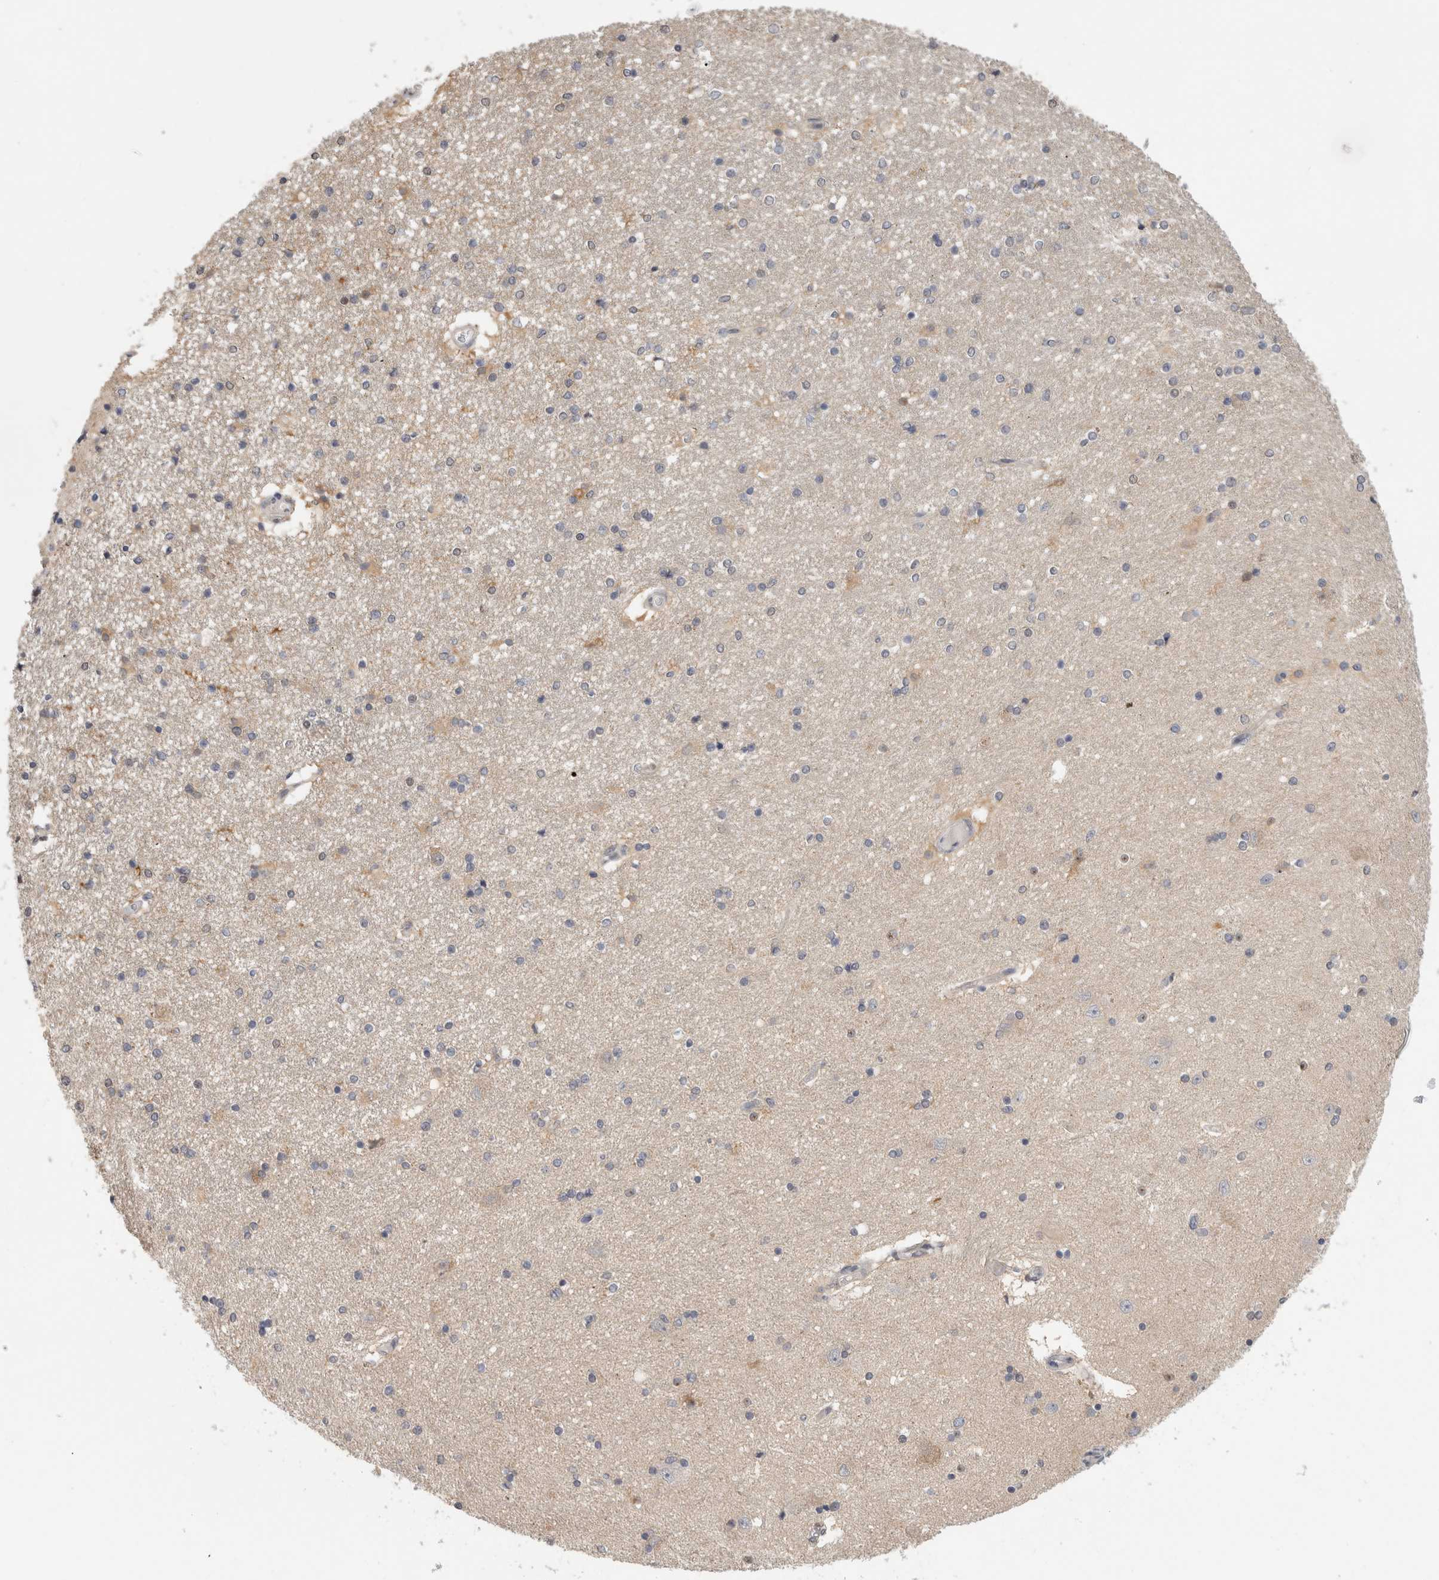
{"staining": {"intensity": "moderate", "quantity": "<25%", "location": "cytoplasmic/membranous,nuclear"}, "tissue": "hippocampus", "cell_type": "Glial cells", "image_type": "normal", "snomed": [{"axis": "morphology", "description": "Normal tissue, NOS"}, {"axis": "topography", "description": "Hippocampus"}], "caption": "Protein expression analysis of normal hippocampus reveals moderate cytoplasmic/membranous,nuclear positivity in approximately <25% of glial cells. Nuclei are stained in blue.", "gene": "PIGP", "patient": {"sex": "female", "age": 54}}